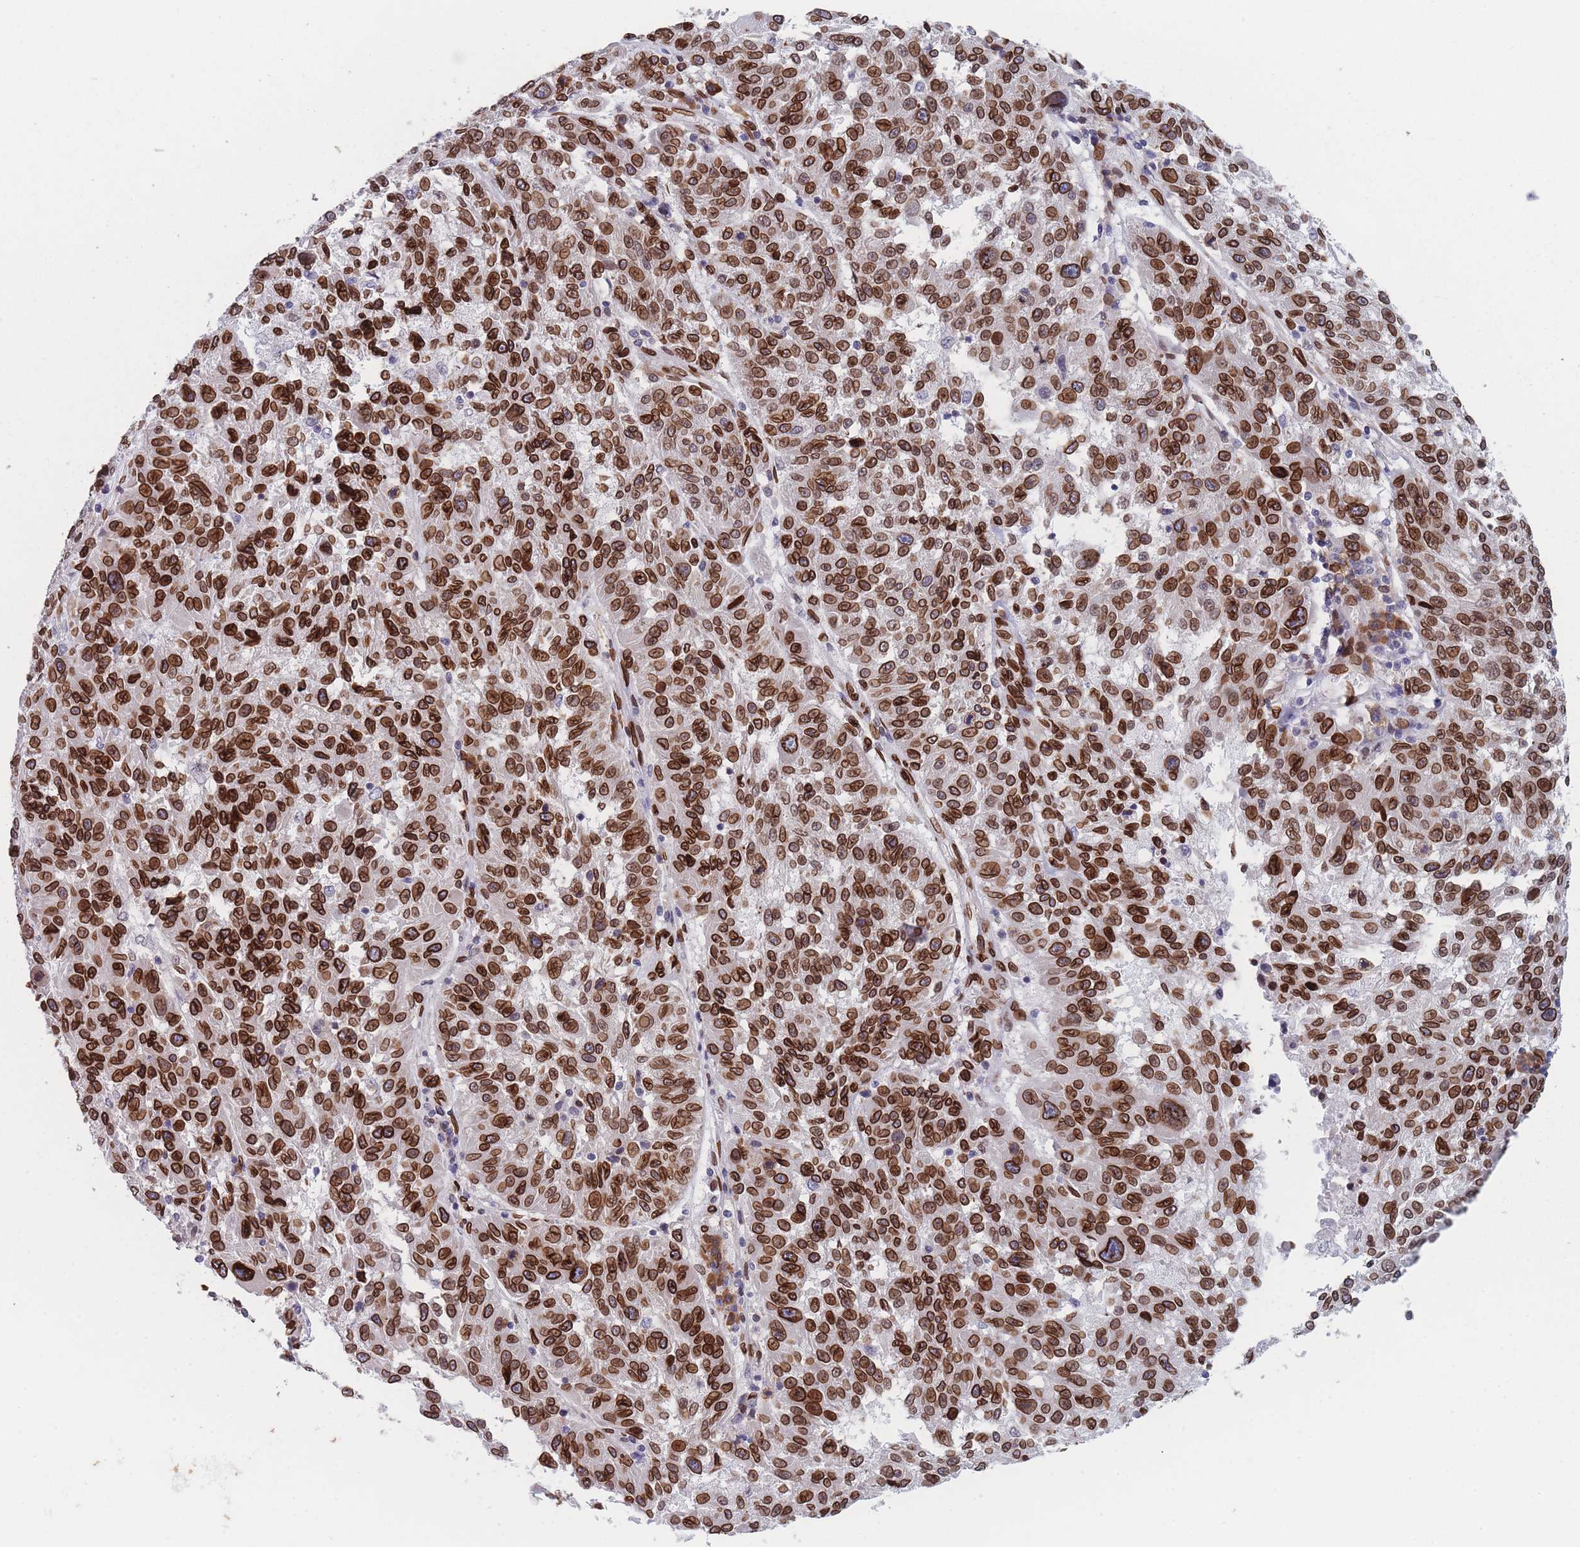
{"staining": {"intensity": "strong", "quantity": ">75%", "location": "cytoplasmic/membranous,nuclear"}, "tissue": "melanoma", "cell_type": "Tumor cells", "image_type": "cancer", "snomed": [{"axis": "morphology", "description": "Malignant melanoma, NOS"}, {"axis": "topography", "description": "Skin"}], "caption": "A photomicrograph of human malignant melanoma stained for a protein displays strong cytoplasmic/membranous and nuclear brown staining in tumor cells. (Brightfield microscopy of DAB IHC at high magnification).", "gene": "ZBTB1", "patient": {"sex": "male", "age": 53}}